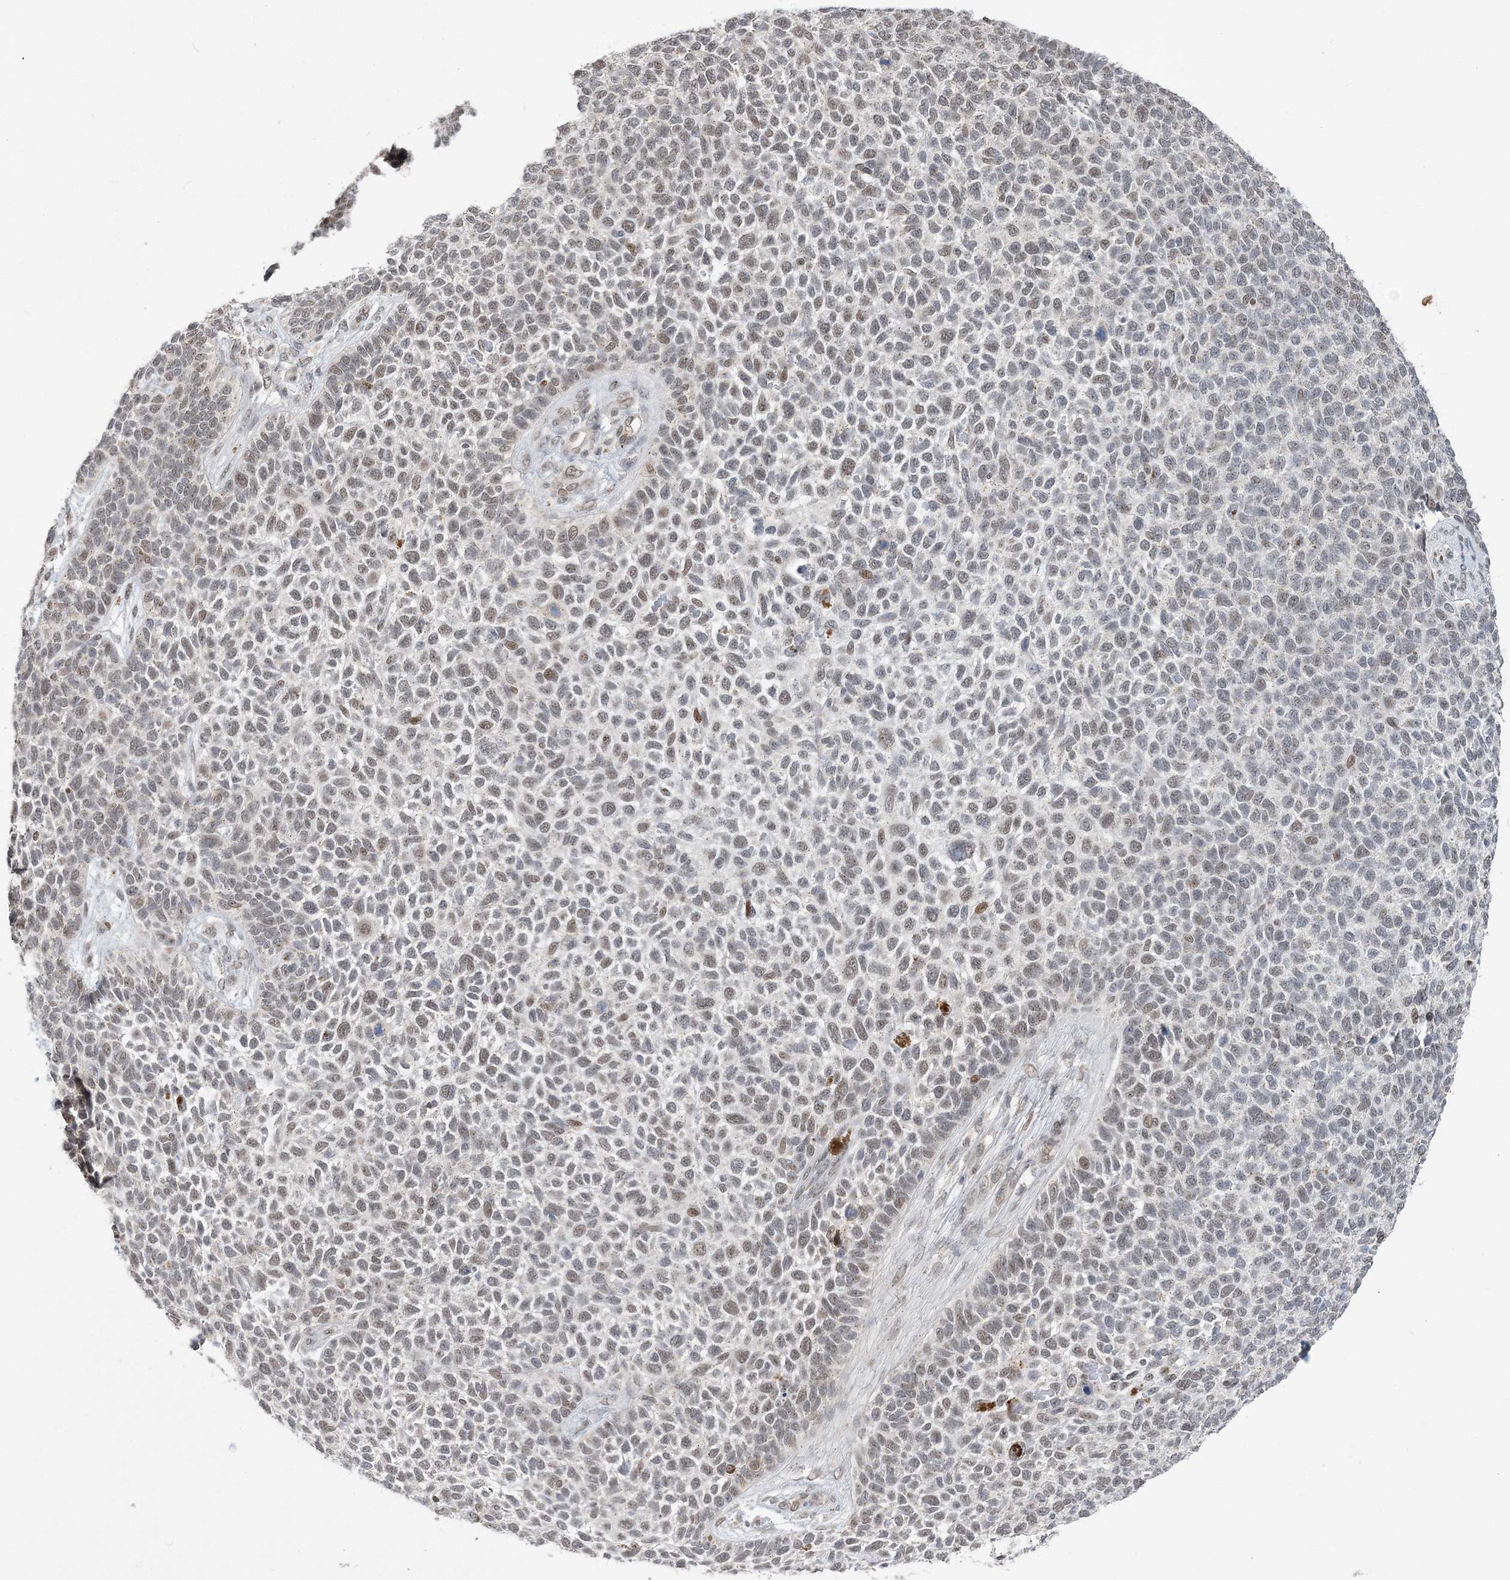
{"staining": {"intensity": "weak", "quantity": "25%-75%", "location": "nuclear"}, "tissue": "skin cancer", "cell_type": "Tumor cells", "image_type": "cancer", "snomed": [{"axis": "morphology", "description": "Basal cell carcinoma"}, {"axis": "topography", "description": "Skin"}], "caption": "Immunohistochemical staining of human skin cancer reveals low levels of weak nuclear positivity in about 25%-75% of tumor cells.", "gene": "WAC", "patient": {"sex": "female", "age": 84}}